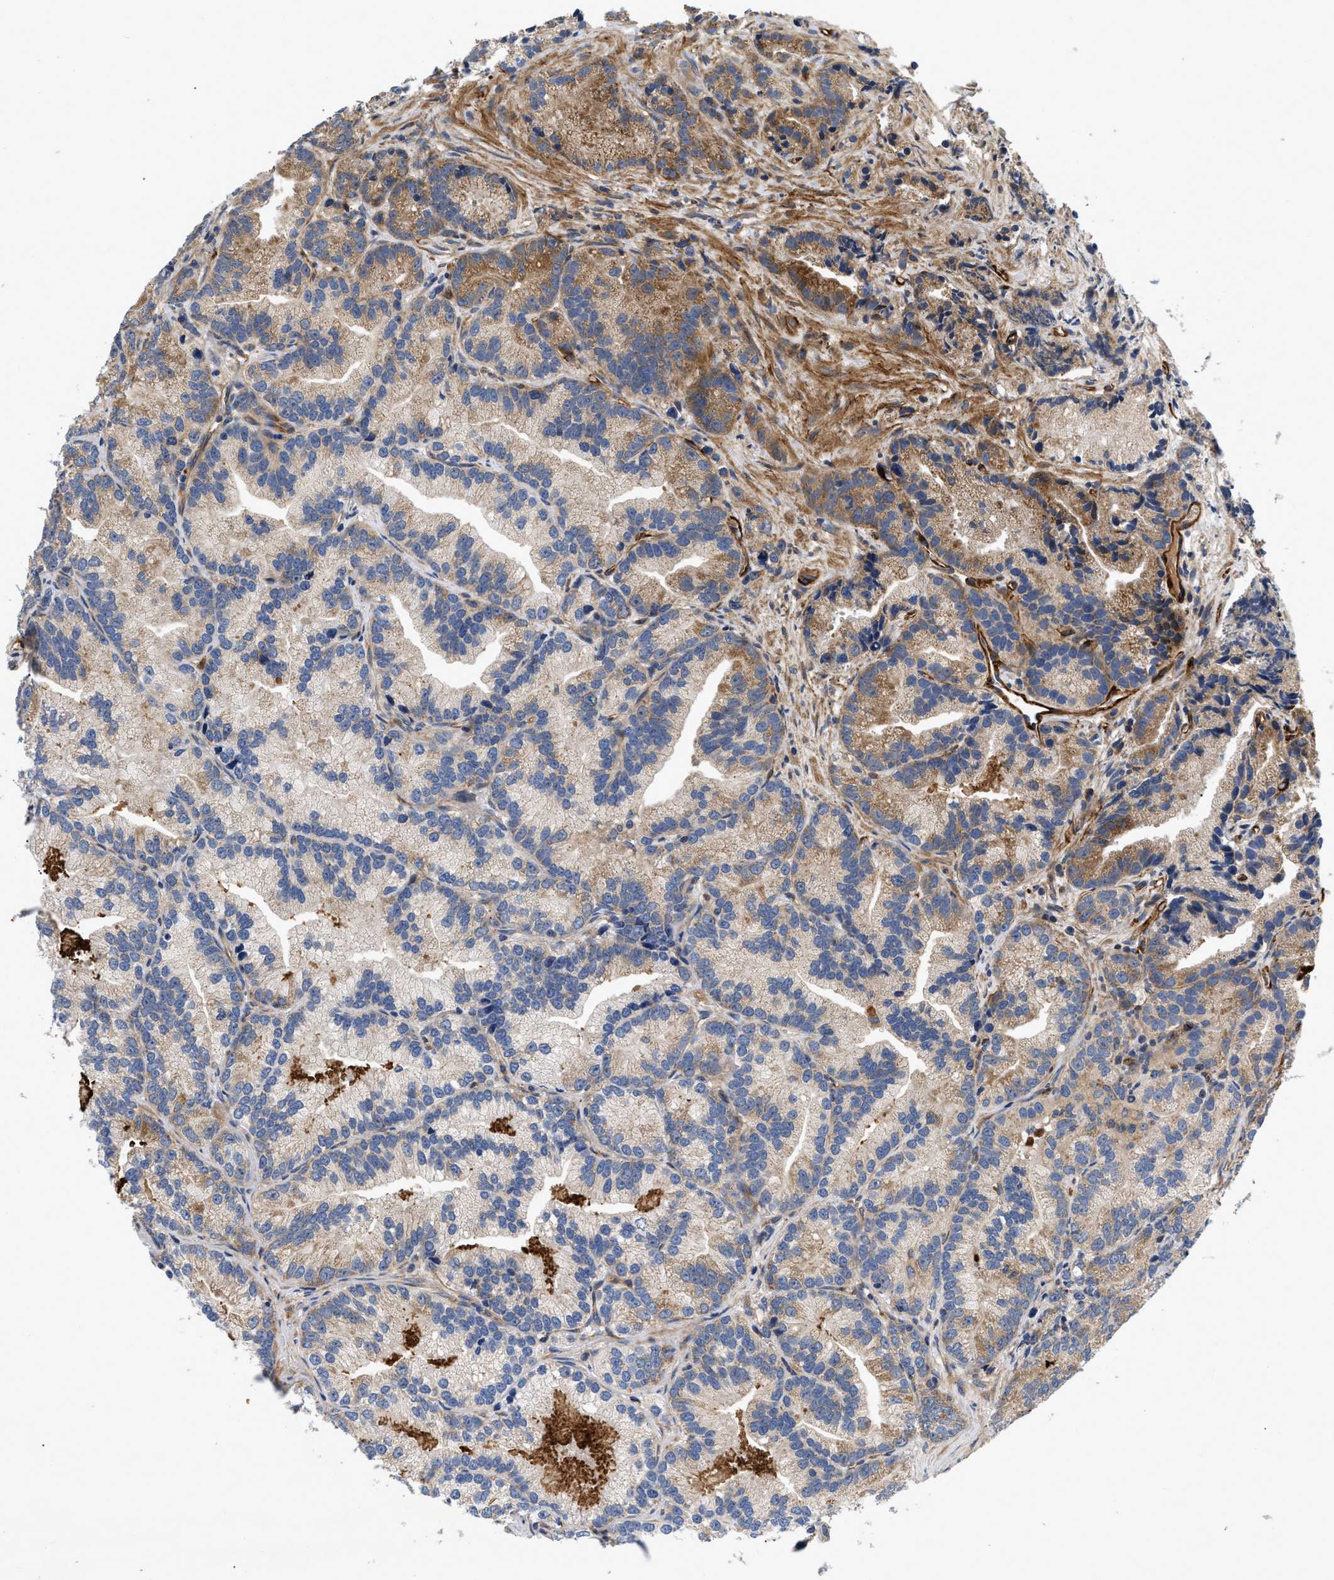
{"staining": {"intensity": "moderate", "quantity": "25%-75%", "location": "cytoplasmic/membranous"}, "tissue": "prostate cancer", "cell_type": "Tumor cells", "image_type": "cancer", "snomed": [{"axis": "morphology", "description": "Adenocarcinoma, Low grade"}, {"axis": "topography", "description": "Prostate"}], "caption": "Human prostate cancer stained for a protein (brown) demonstrates moderate cytoplasmic/membranous positive staining in about 25%-75% of tumor cells.", "gene": "NME6", "patient": {"sex": "male", "age": 89}}